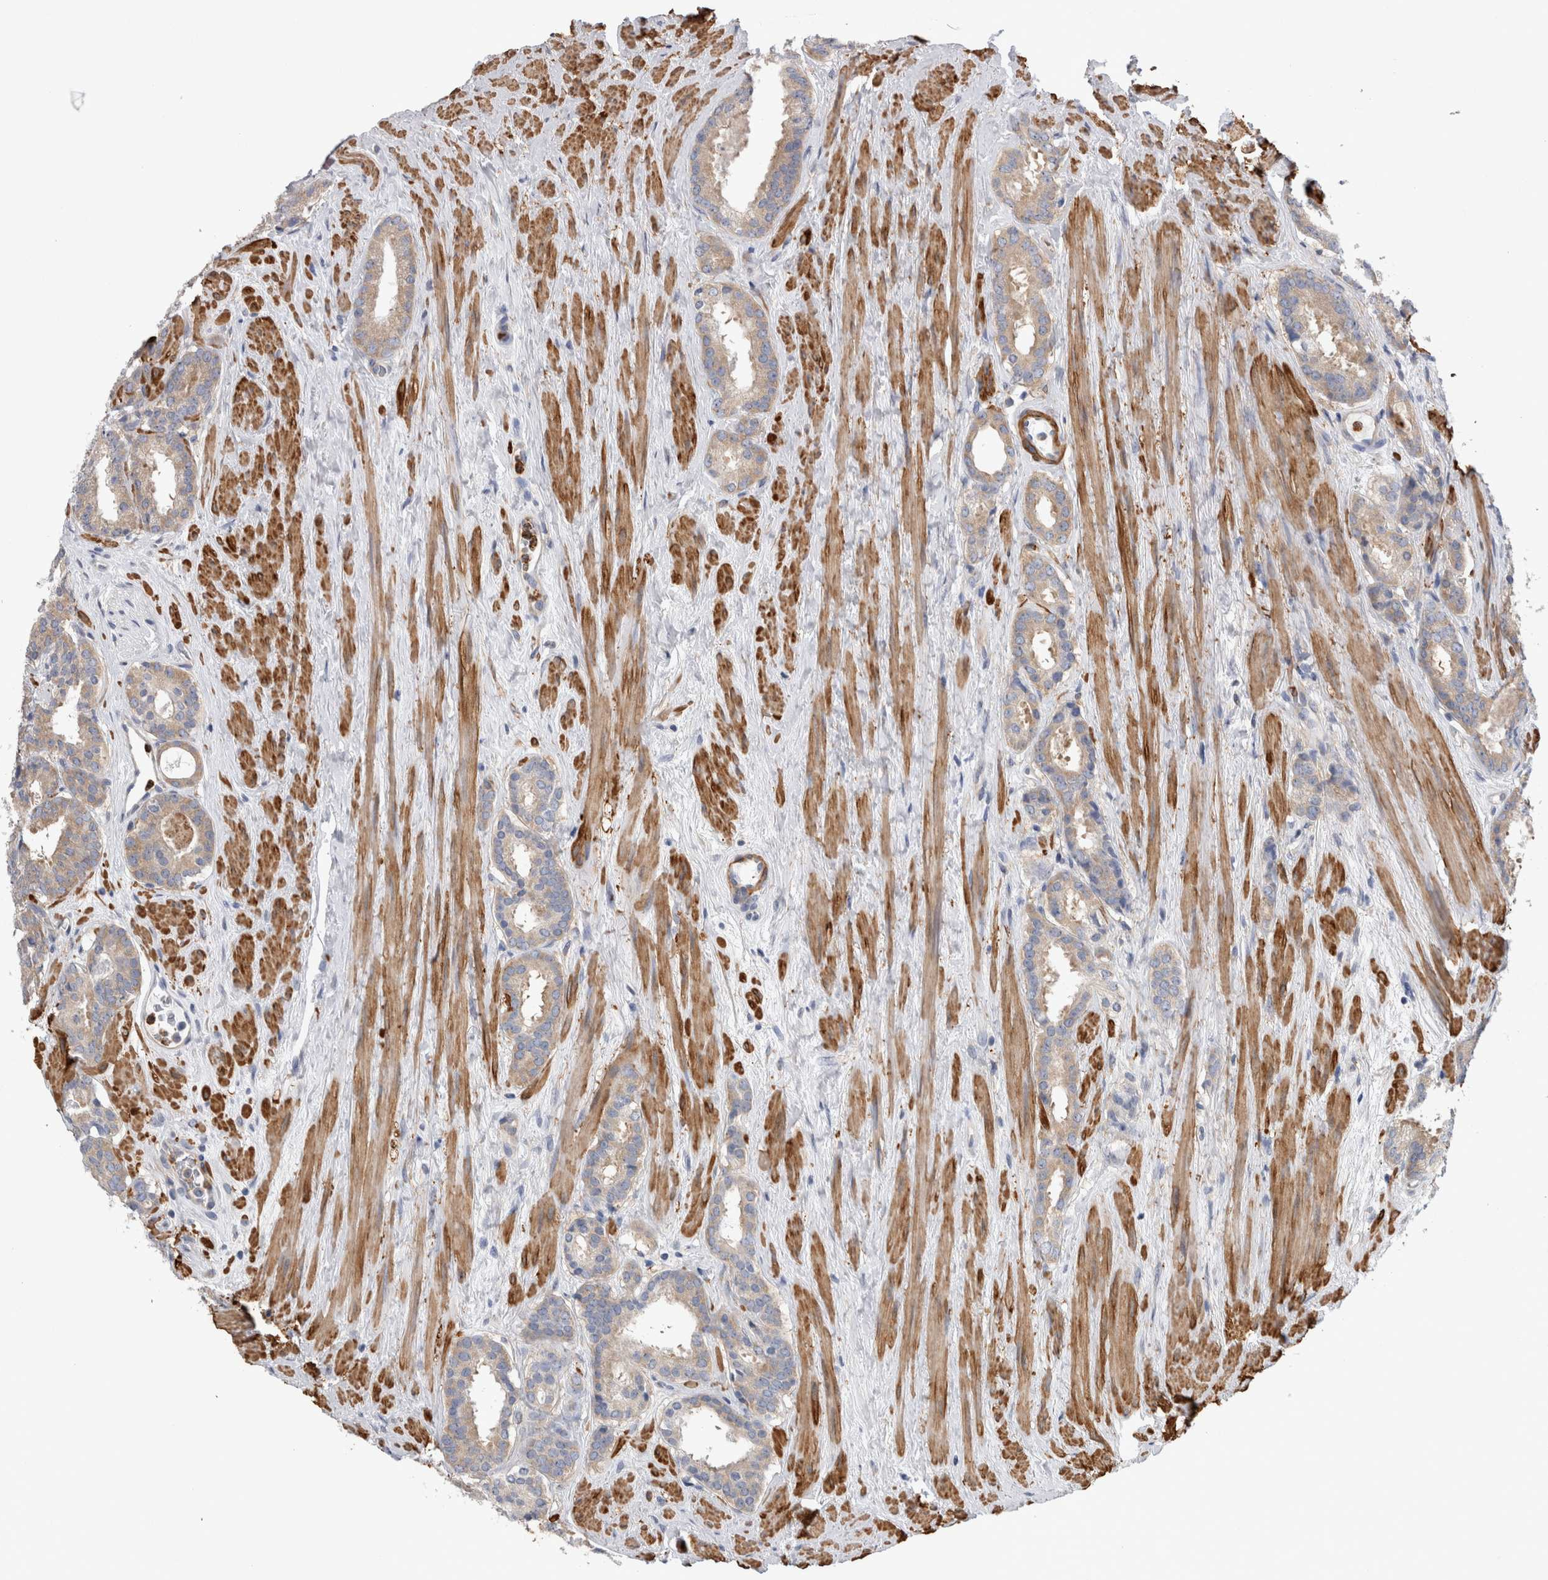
{"staining": {"intensity": "weak", "quantity": "<25%", "location": "cytoplasmic/membranous"}, "tissue": "prostate cancer", "cell_type": "Tumor cells", "image_type": "cancer", "snomed": [{"axis": "morphology", "description": "Adenocarcinoma, Low grade"}, {"axis": "topography", "description": "Prostate"}], "caption": "Tumor cells are negative for protein expression in human prostate cancer (adenocarcinoma (low-grade)).", "gene": "EPRS1", "patient": {"sex": "male", "age": 69}}